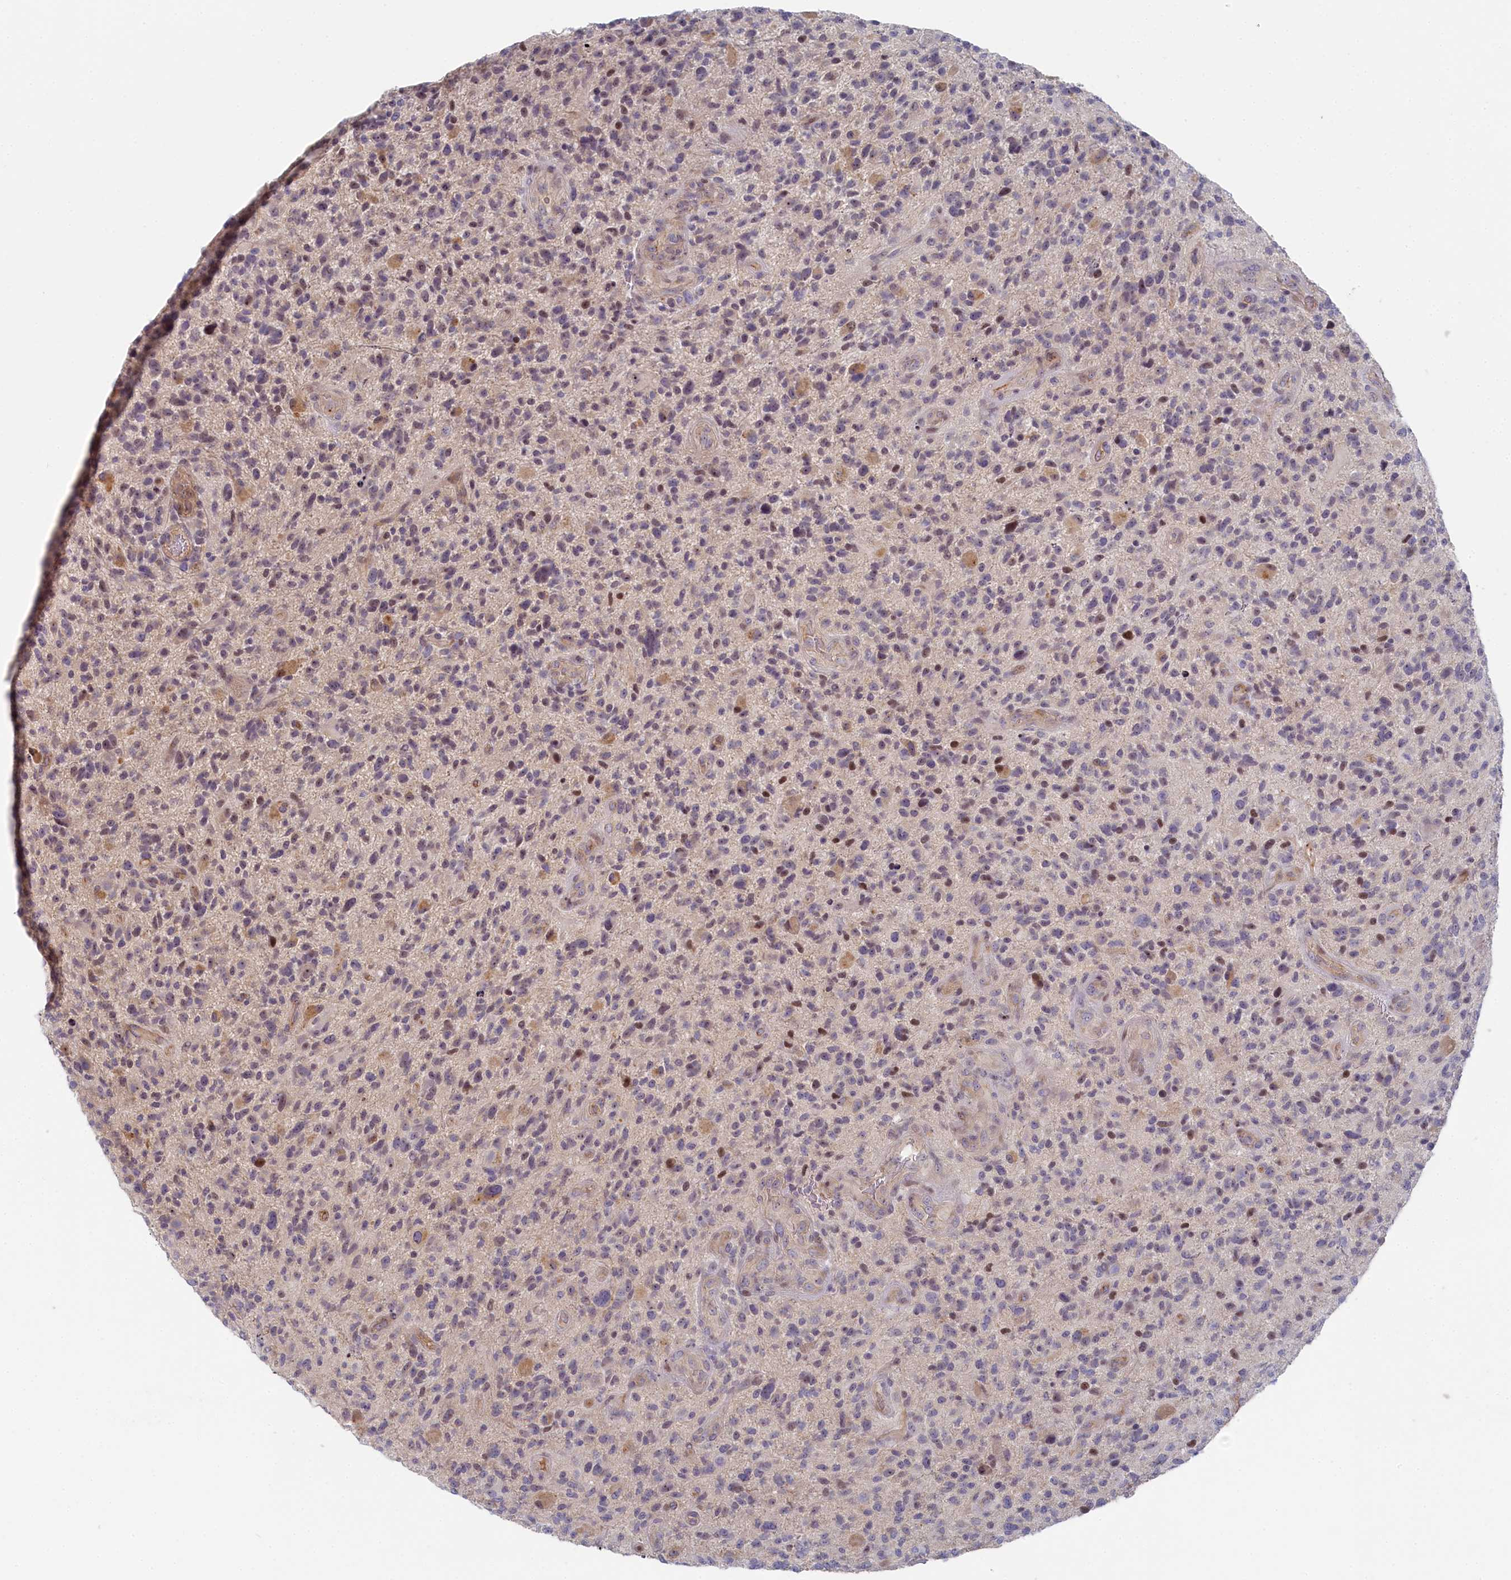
{"staining": {"intensity": "moderate", "quantity": "<25%", "location": "nuclear"}, "tissue": "glioma", "cell_type": "Tumor cells", "image_type": "cancer", "snomed": [{"axis": "morphology", "description": "Glioma, malignant, High grade"}, {"axis": "topography", "description": "Brain"}], "caption": "About <25% of tumor cells in malignant glioma (high-grade) exhibit moderate nuclear protein expression as visualized by brown immunohistochemical staining.", "gene": "INTS4", "patient": {"sex": "male", "age": 47}}